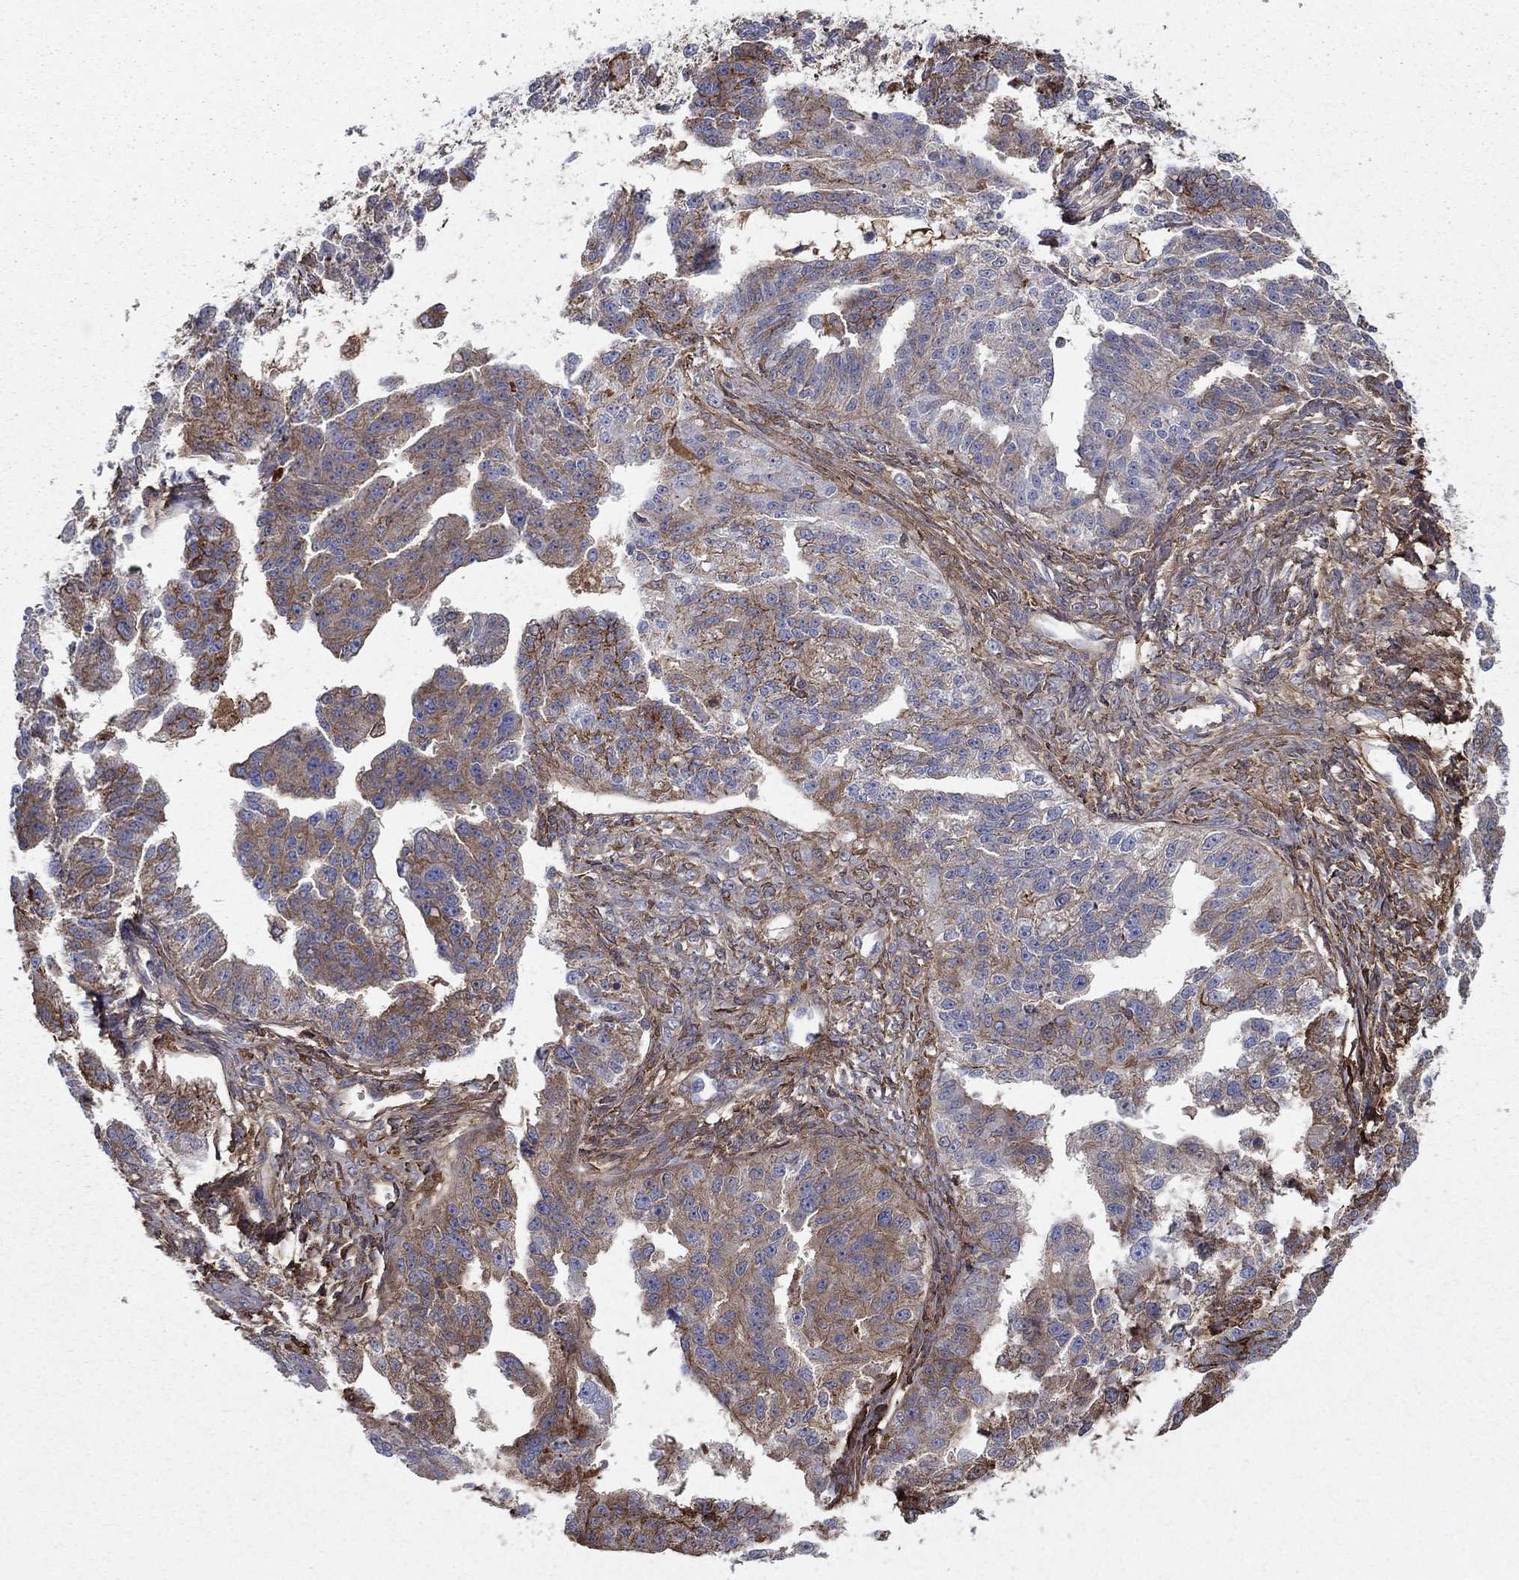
{"staining": {"intensity": "strong", "quantity": "25%-75%", "location": "cytoplasmic/membranous"}, "tissue": "ovarian cancer", "cell_type": "Tumor cells", "image_type": "cancer", "snomed": [{"axis": "morphology", "description": "Cystadenocarcinoma, serous, NOS"}, {"axis": "topography", "description": "Ovary"}], "caption": "Protein analysis of serous cystadenocarcinoma (ovarian) tissue displays strong cytoplasmic/membranous staining in about 25%-75% of tumor cells.", "gene": "HPX", "patient": {"sex": "female", "age": 58}}